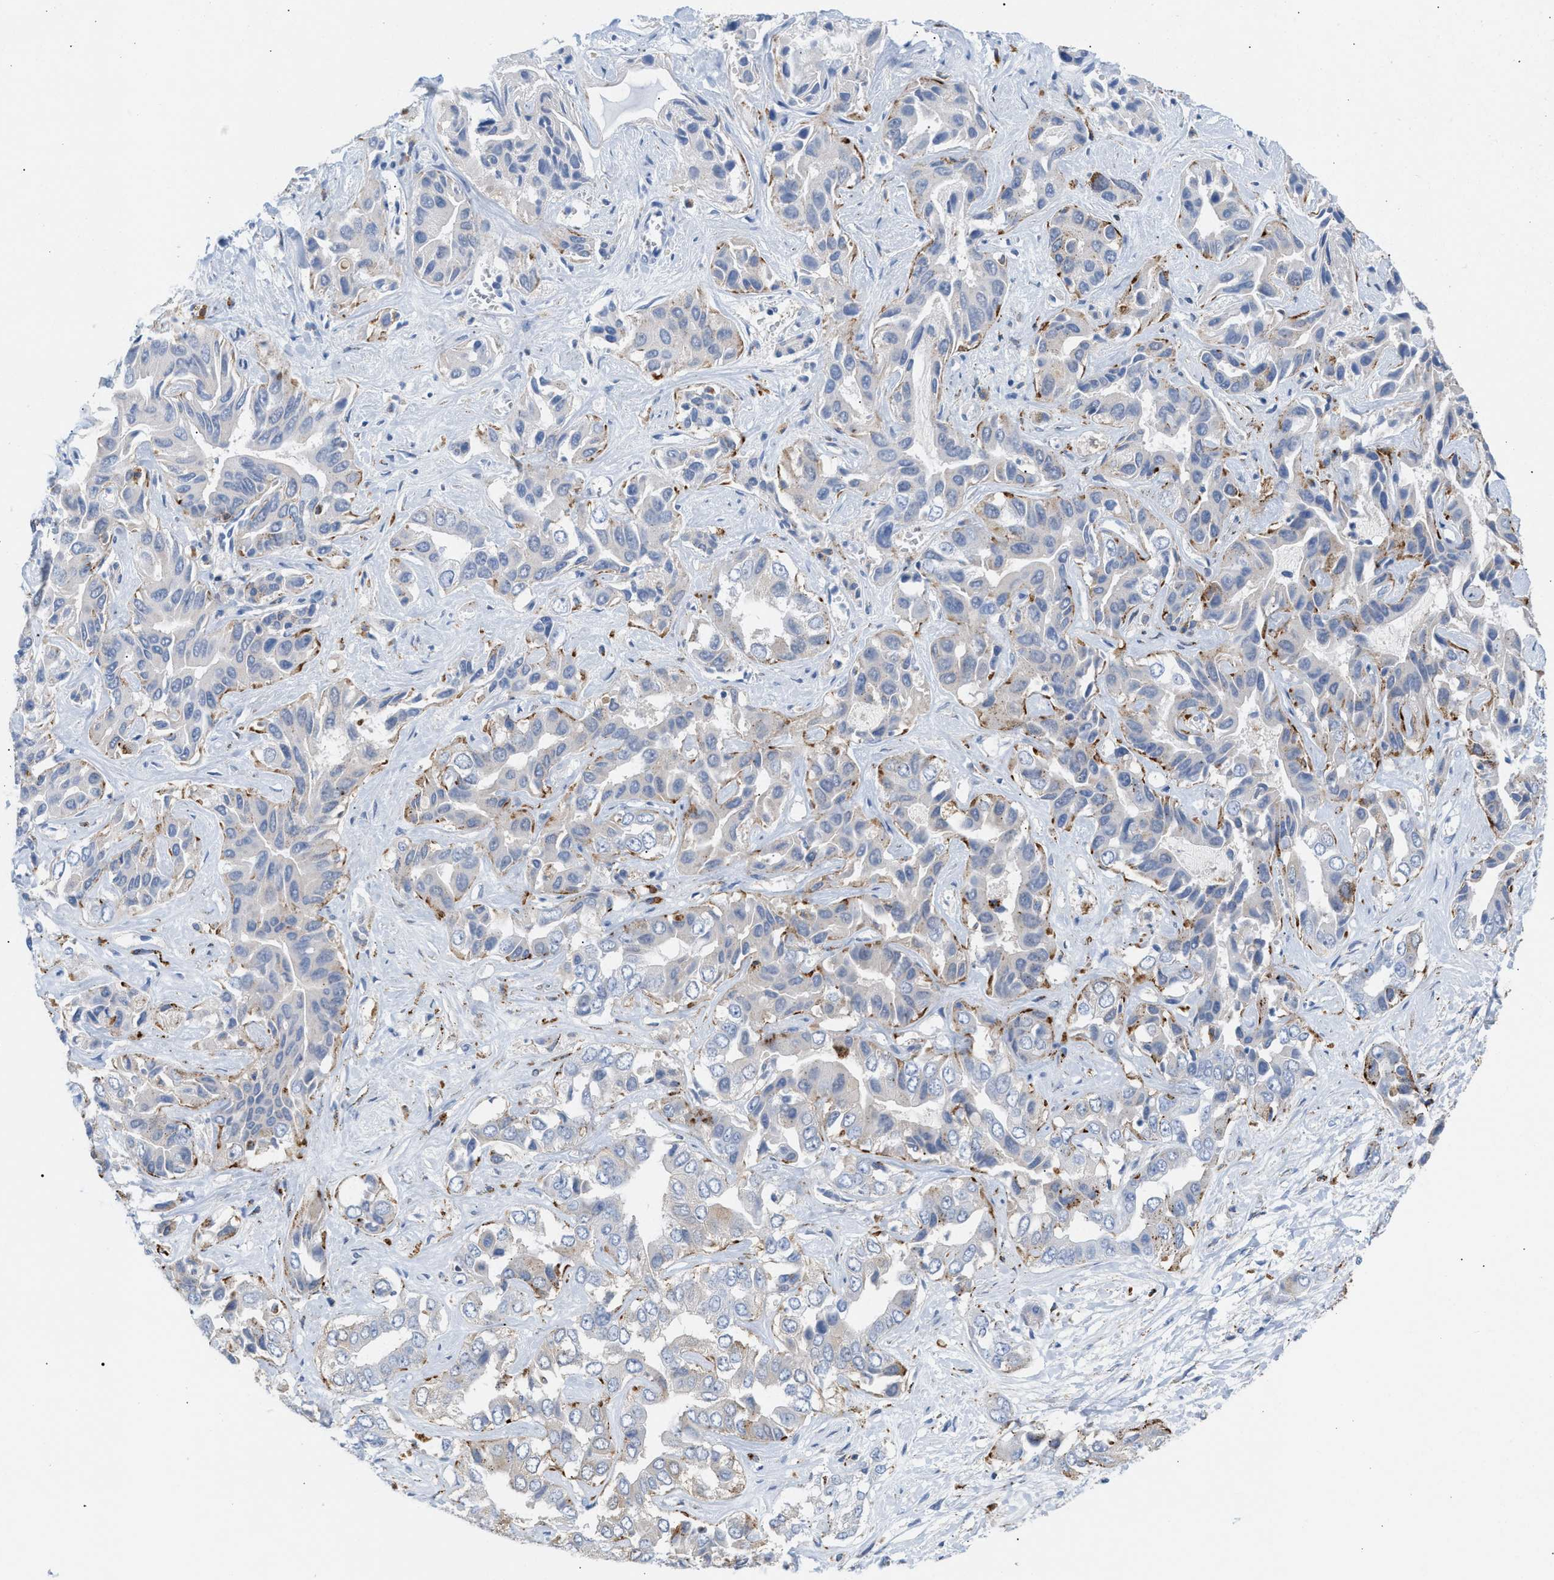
{"staining": {"intensity": "moderate", "quantity": "<25%", "location": "cytoplasmic/membranous"}, "tissue": "liver cancer", "cell_type": "Tumor cells", "image_type": "cancer", "snomed": [{"axis": "morphology", "description": "Cholangiocarcinoma"}, {"axis": "topography", "description": "Liver"}], "caption": "This is a micrograph of IHC staining of liver cancer, which shows moderate staining in the cytoplasmic/membranous of tumor cells.", "gene": "MBTD1", "patient": {"sex": "female", "age": 52}}